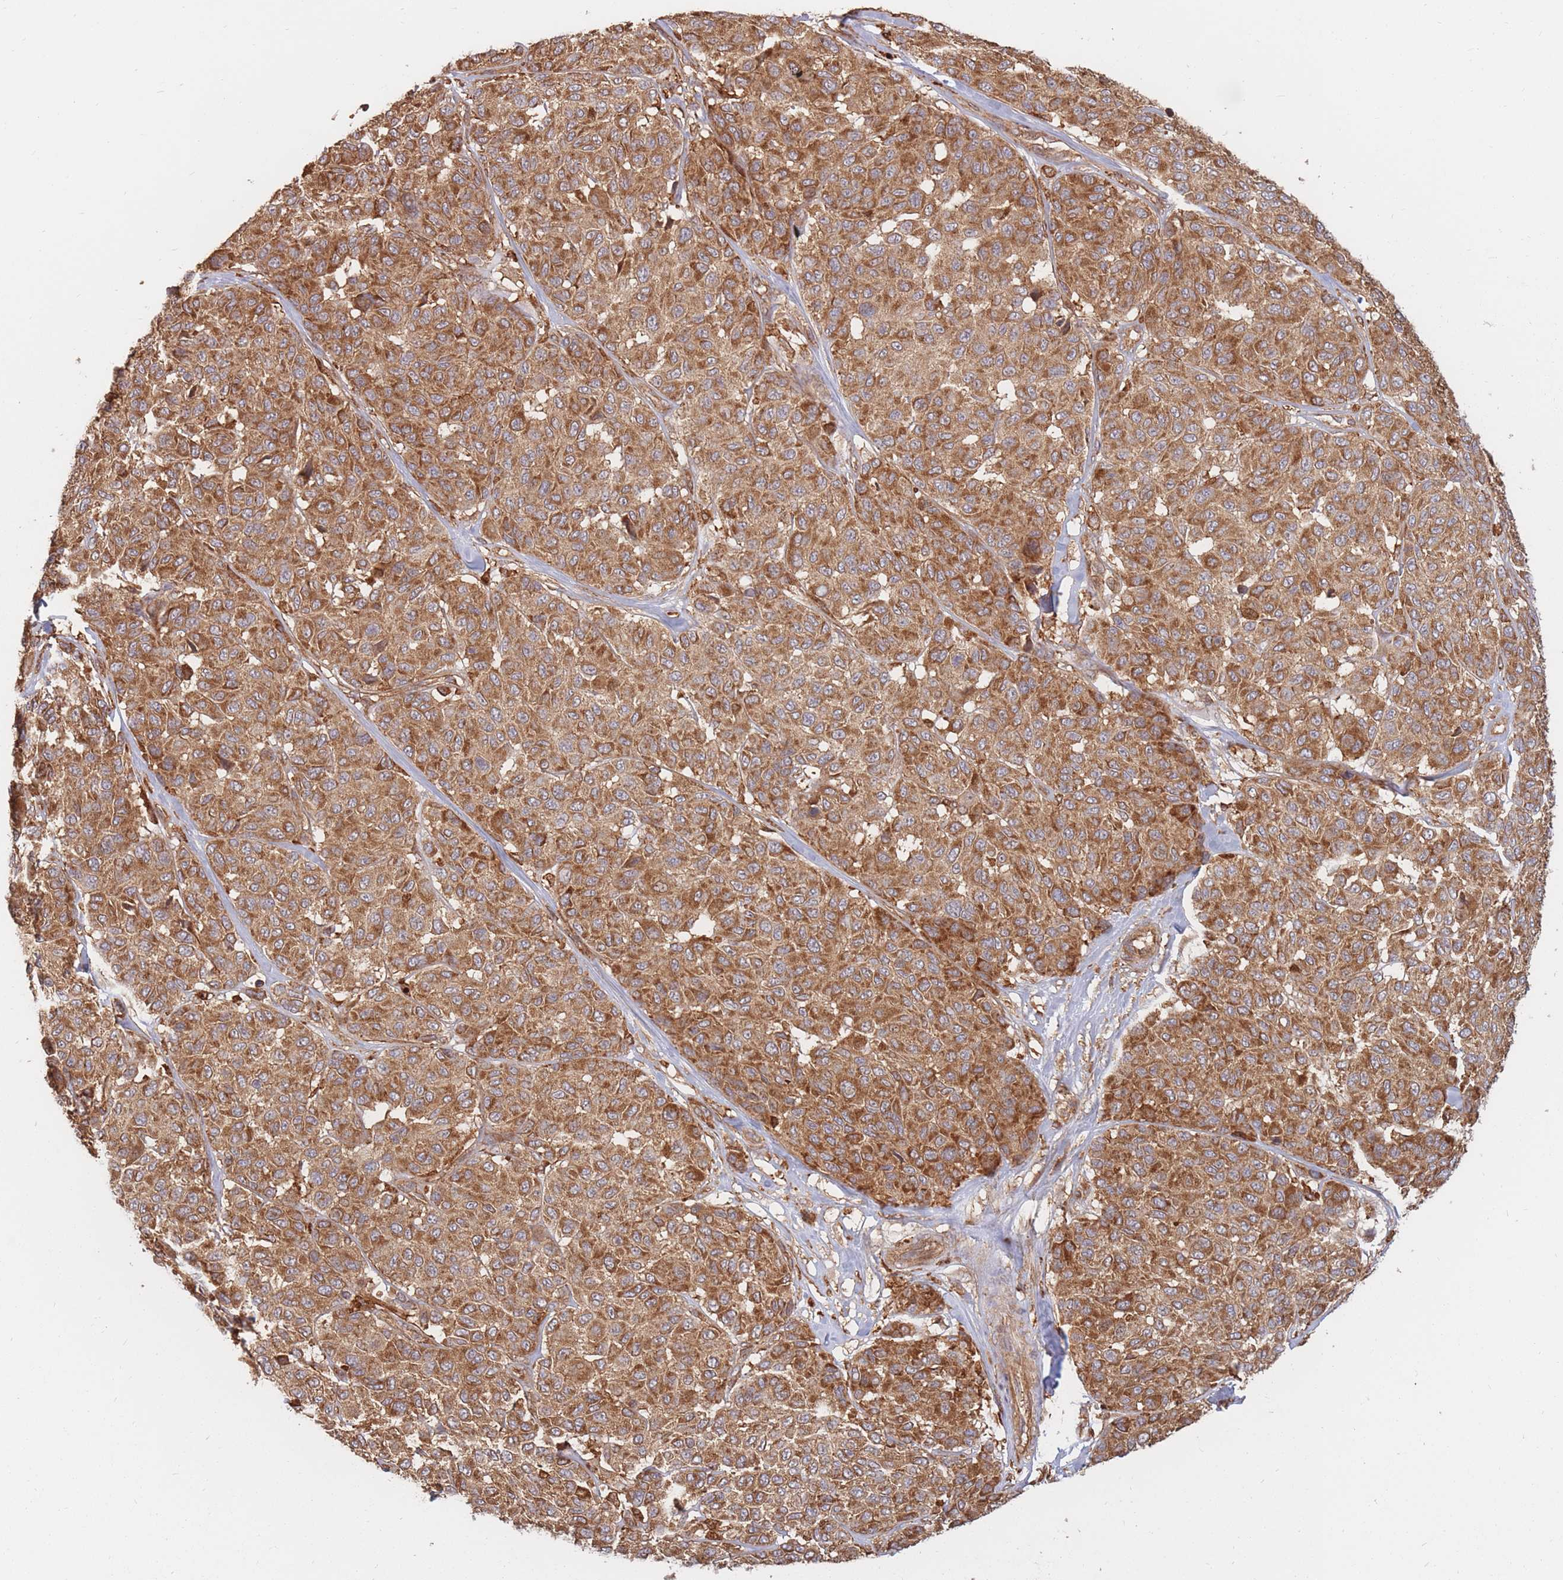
{"staining": {"intensity": "moderate", "quantity": ">75%", "location": "cytoplasmic/membranous"}, "tissue": "melanoma", "cell_type": "Tumor cells", "image_type": "cancer", "snomed": [{"axis": "morphology", "description": "Malignant melanoma, NOS"}, {"axis": "topography", "description": "Skin"}], "caption": "Immunohistochemical staining of malignant melanoma displays medium levels of moderate cytoplasmic/membranous positivity in approximately >75% of tumor cells. Using DAB (brown) and hematoxylin (blue) stains, captured at high magnification using brightfield microscopy.", "gene": "RASSF2", "patient": {"sex": "female", "age": 66}}